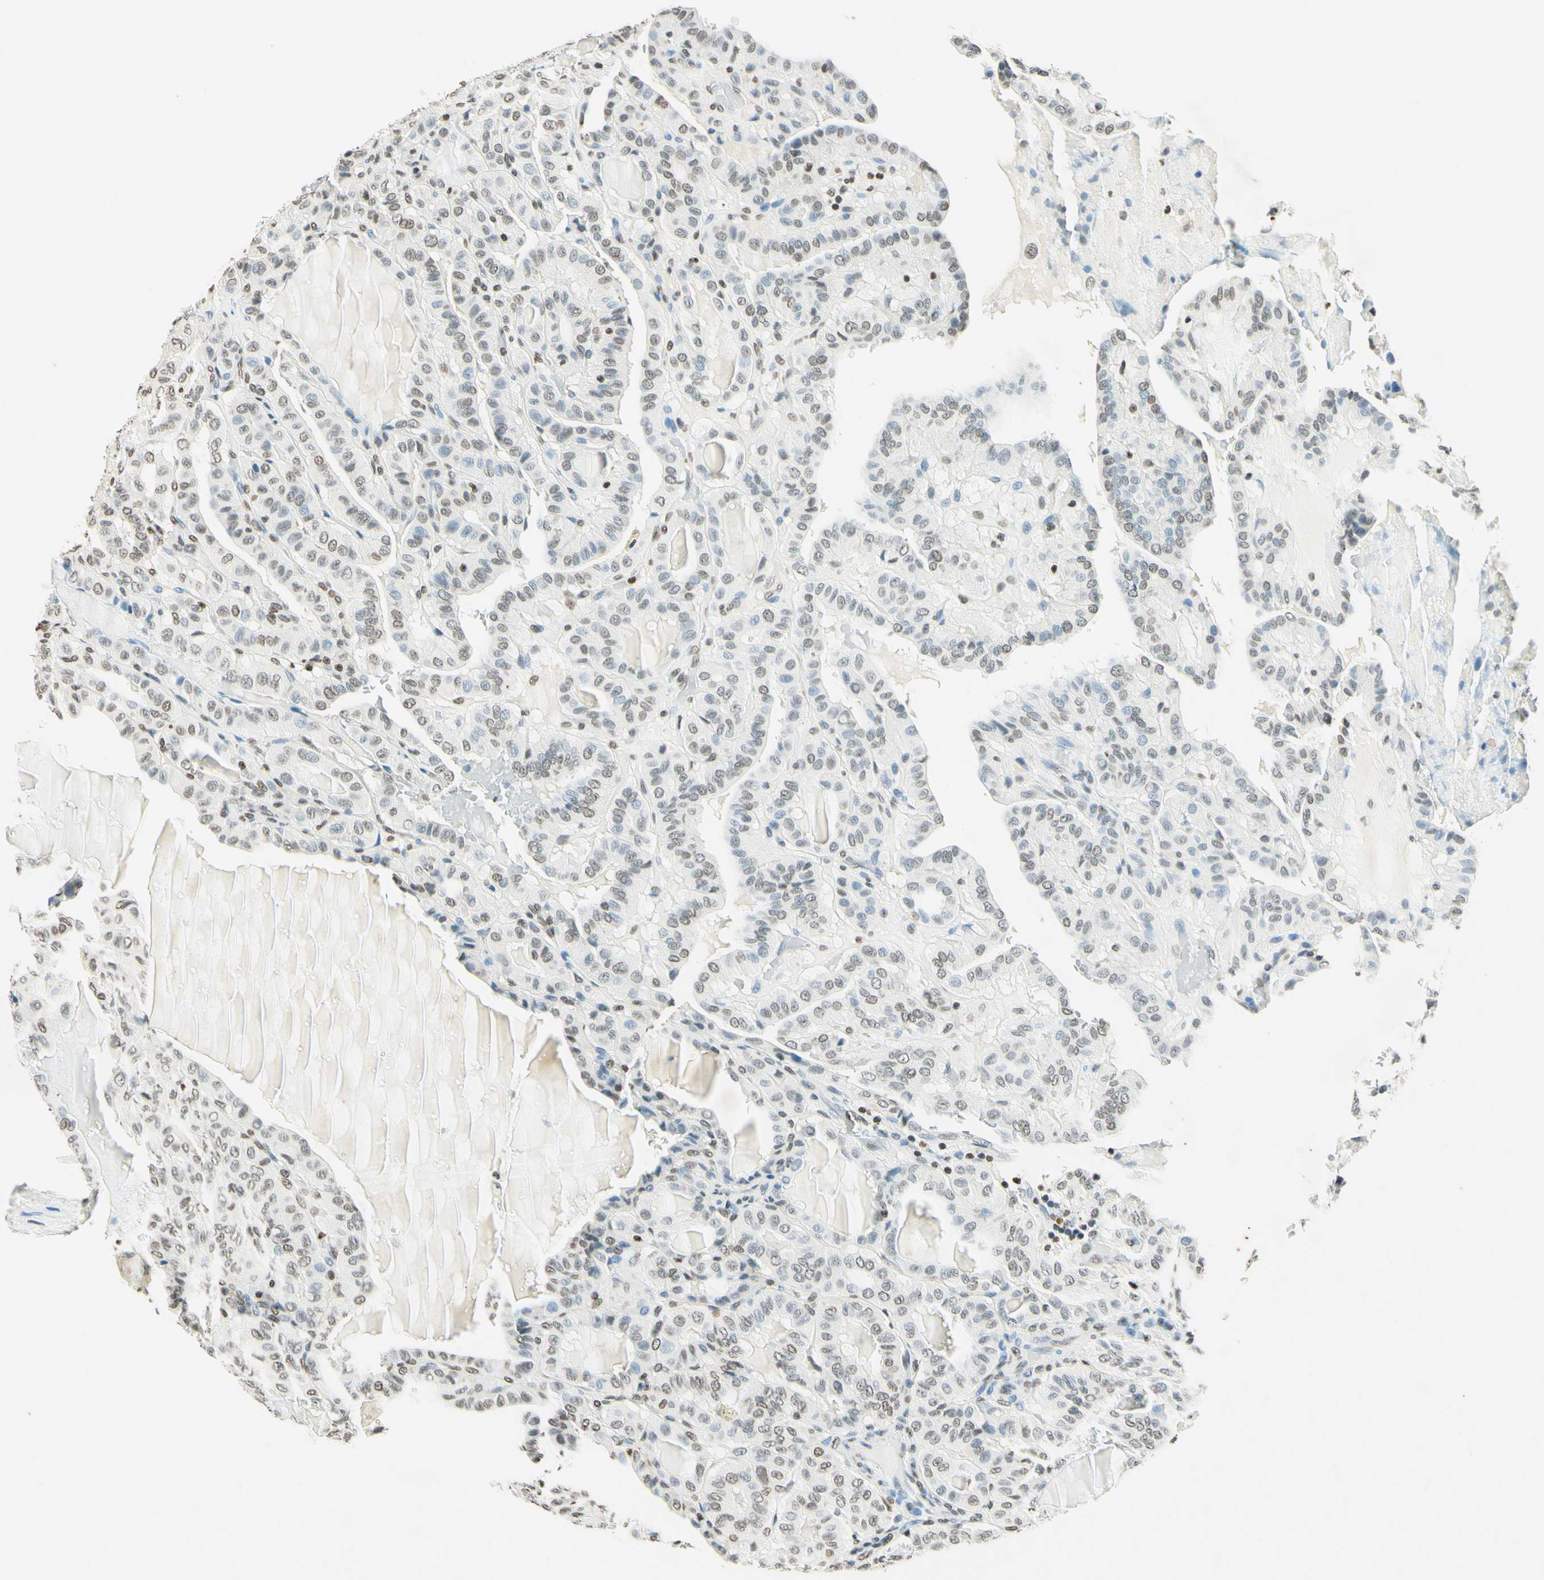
{"staining": {"intensity": "weak", "quantity": "25%-75%", "location": "nuclear"}, "tissue": "thyroid cancer", "cell_type": "Tumor cells", "image_type": "cancer", "snomed": [{"axis": "morphology", "description": "Papillary adenocarcinoma, NOS"}, {"axis": "topography", "description": "Thyroid gland"}], "caption": "Thyroid cancer (papillary adenocarcinoma) stained for a protein (brown) displays weak nuclear positive positivity in about 25%-75% of tumor cells.", "gene": "MSH2", "patient": {"sex": "male", "age": 77}}